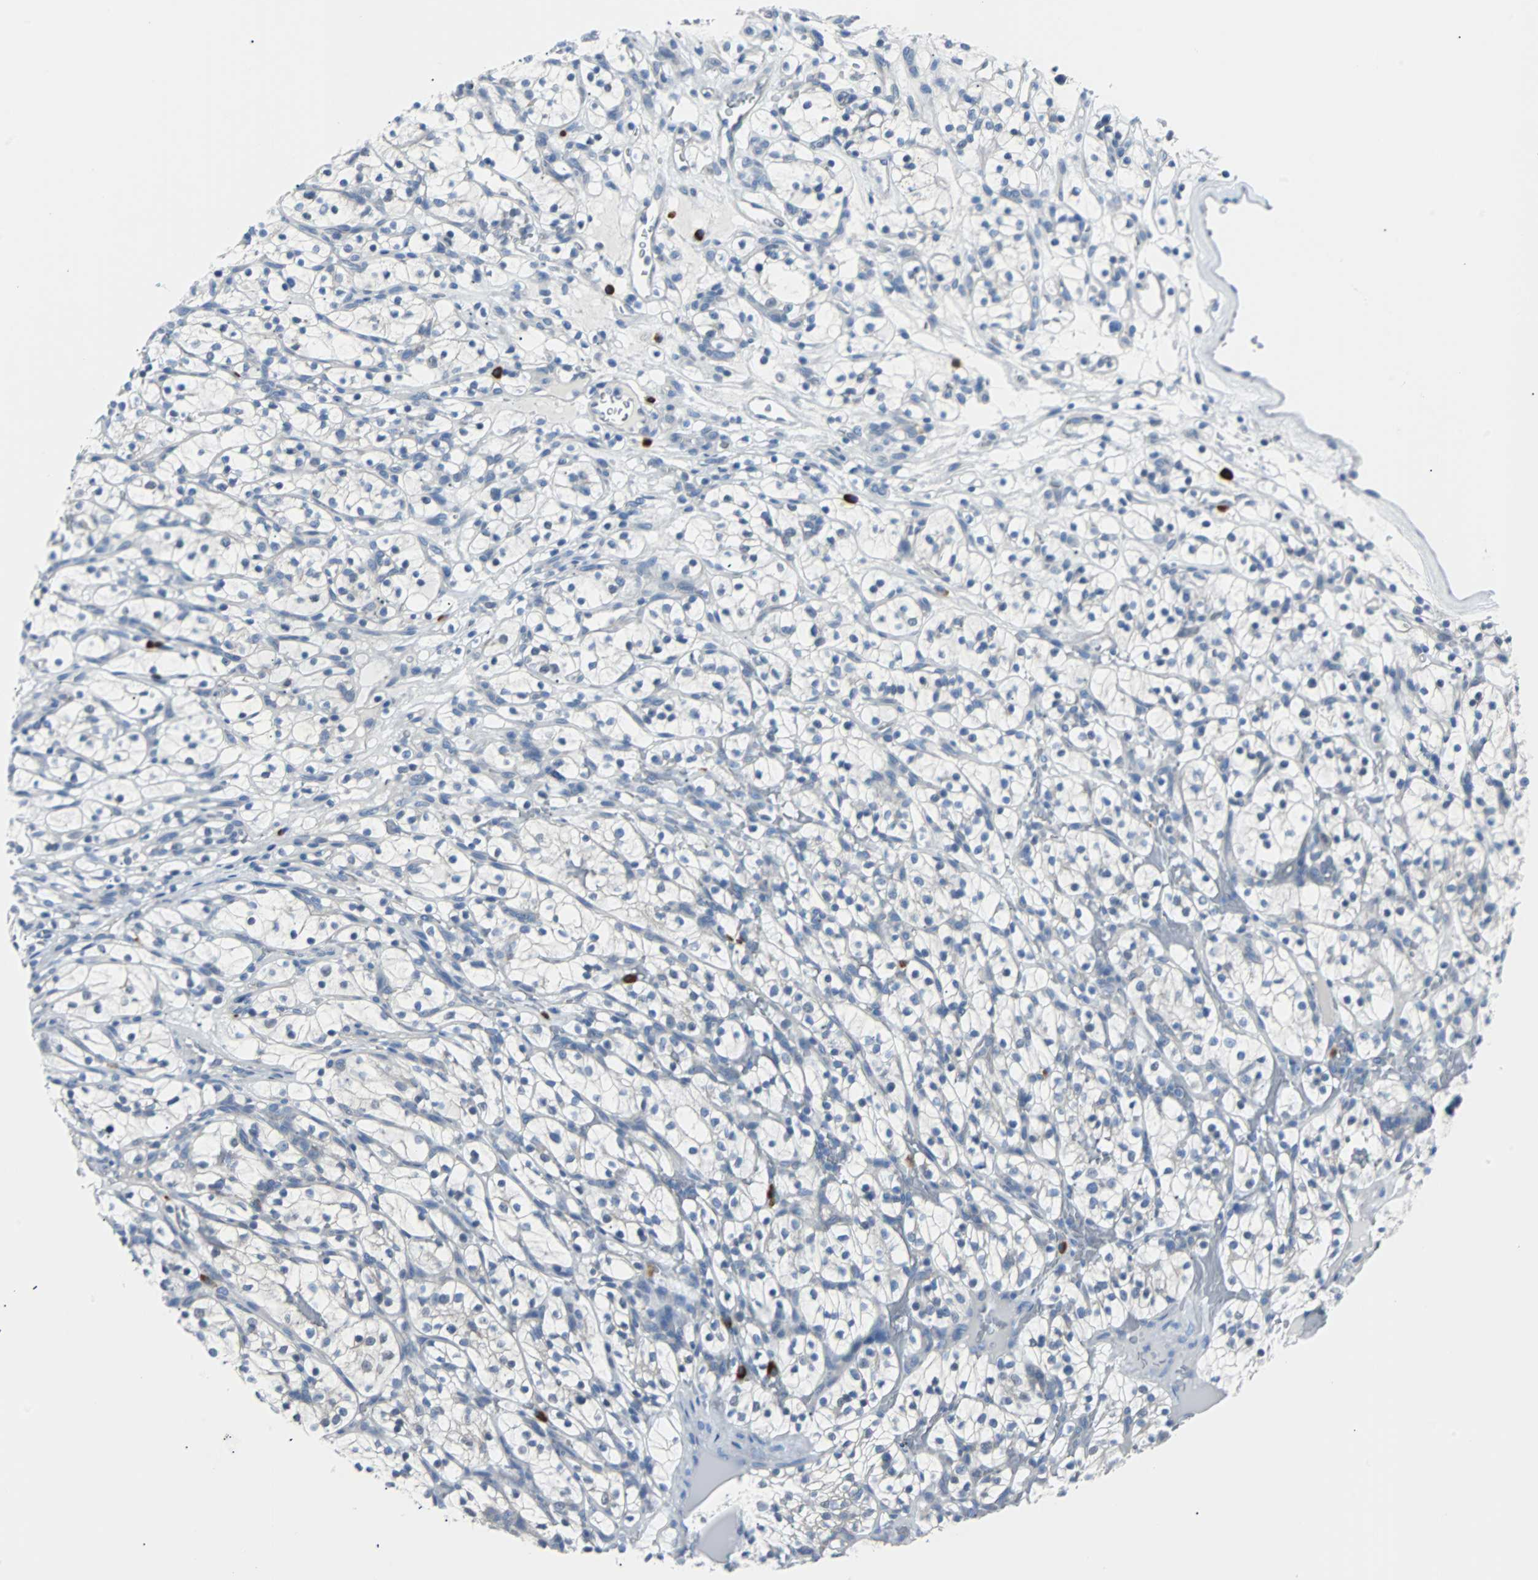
{"staining": {"intensity": "negative", "quantity": "none", "location": "none"}, "tissue": "renal cancer", "cell_type": "Tumor cells", "image_type": "cancer", "snomed": [{"axis": "morphology", "description": "Adenocarcinoma, NOS"}, {"axis": "topography", "description": "Kidney"}], "caption": "The micrograph shows no staining of tumor cells in renal cancer (adenocarcinoma). (Stains: DAB immunohistochemistry (IHC) with hematoxylin counter stain, Microscopy: brightfield microscopy at high magnification).", "gene": "RASA1", "patient": {"sex": "female", "age": 57}}